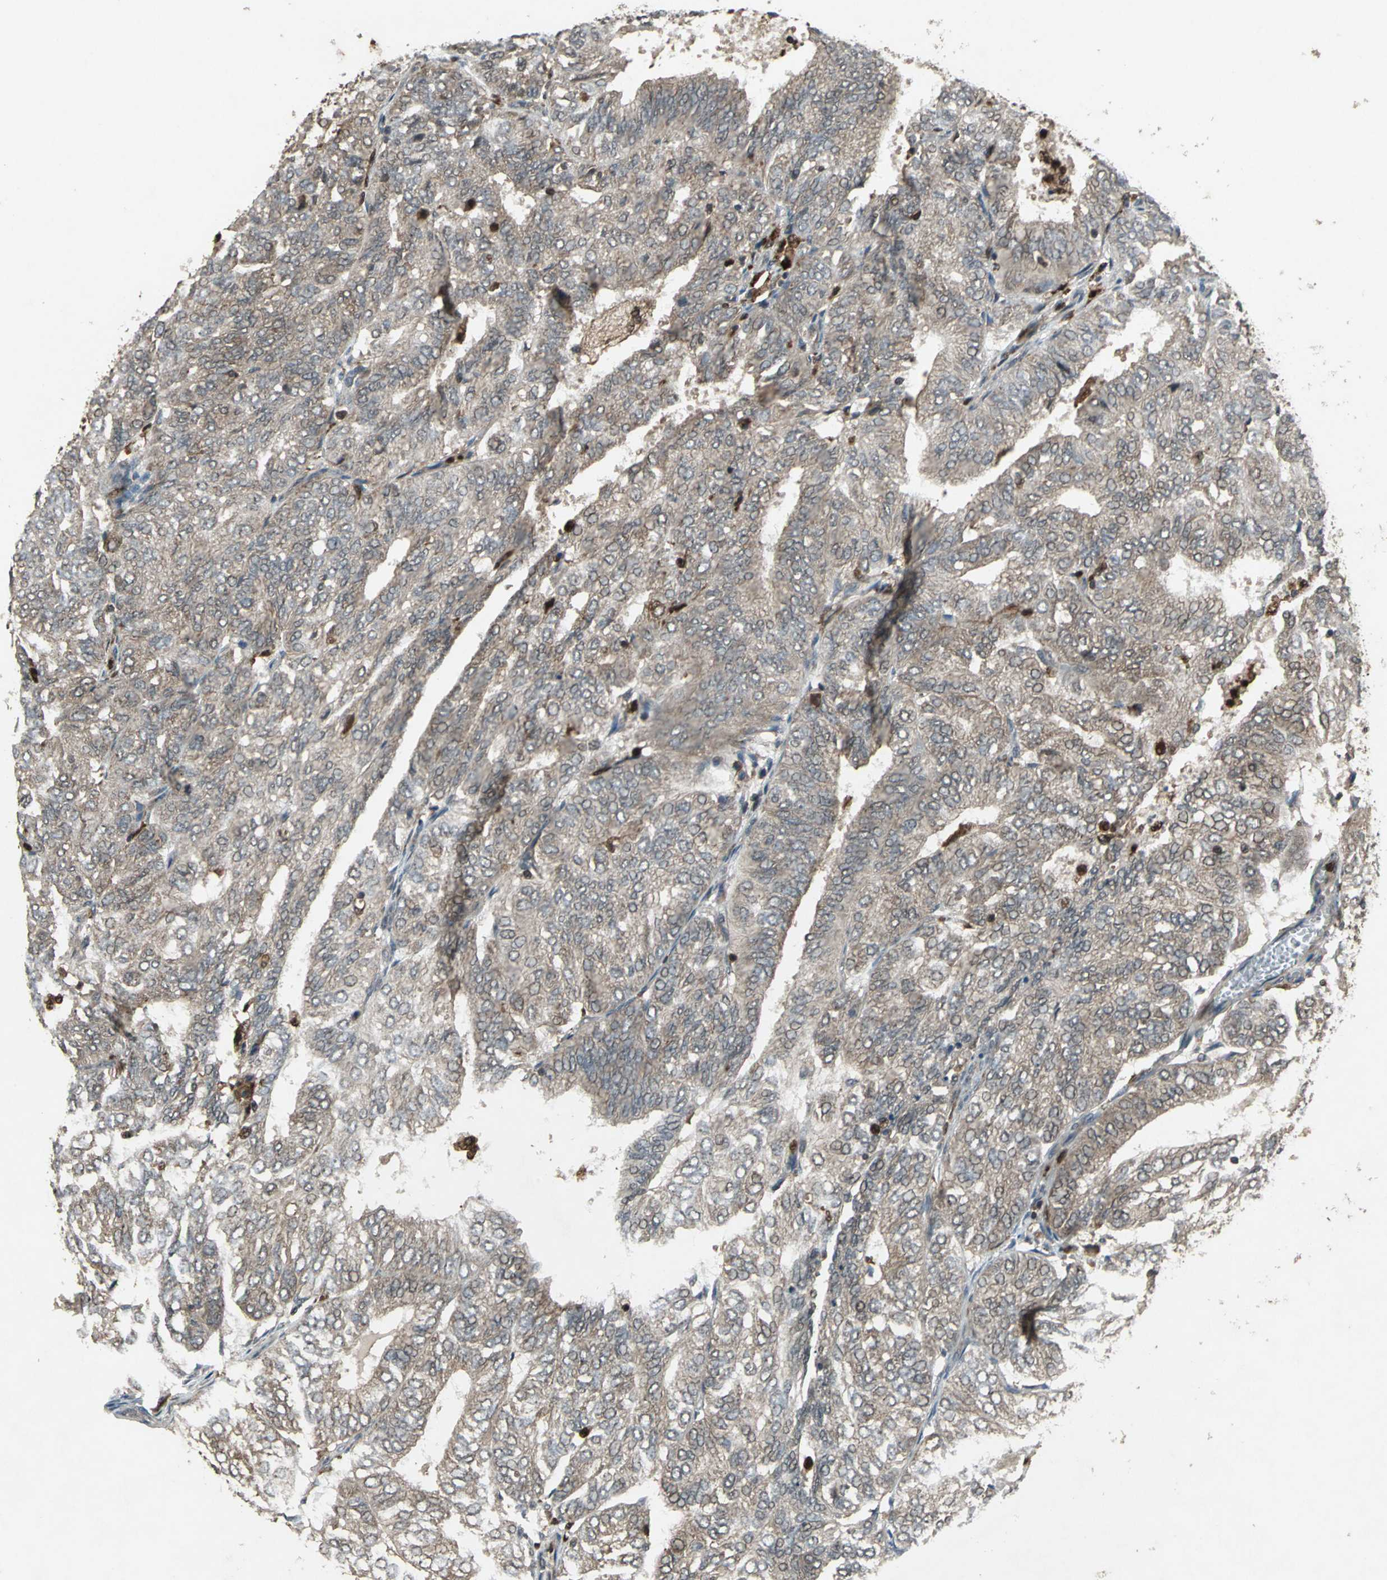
{"staining": {"intensity": "weak", "quantity": ">75%", "location": "cytoplasmic/membranous"}, "tissue": "endometrial cancer", "cell_type": "Tumor cells", "image_type": "cancer", "snomed": [{"axis": "morphology", "description": "Adenocarcinoma, NOS"}, {"axis": "topography", "description": "Uterus"}], "caption": "Protein analysis of endometrial adenocarcinoma tissue shows weak cytoplasmic/membranous staining in about >75% of tumor cells.", "gene": "PYCARD", "patient": {"sex": "female", "age": 60}}